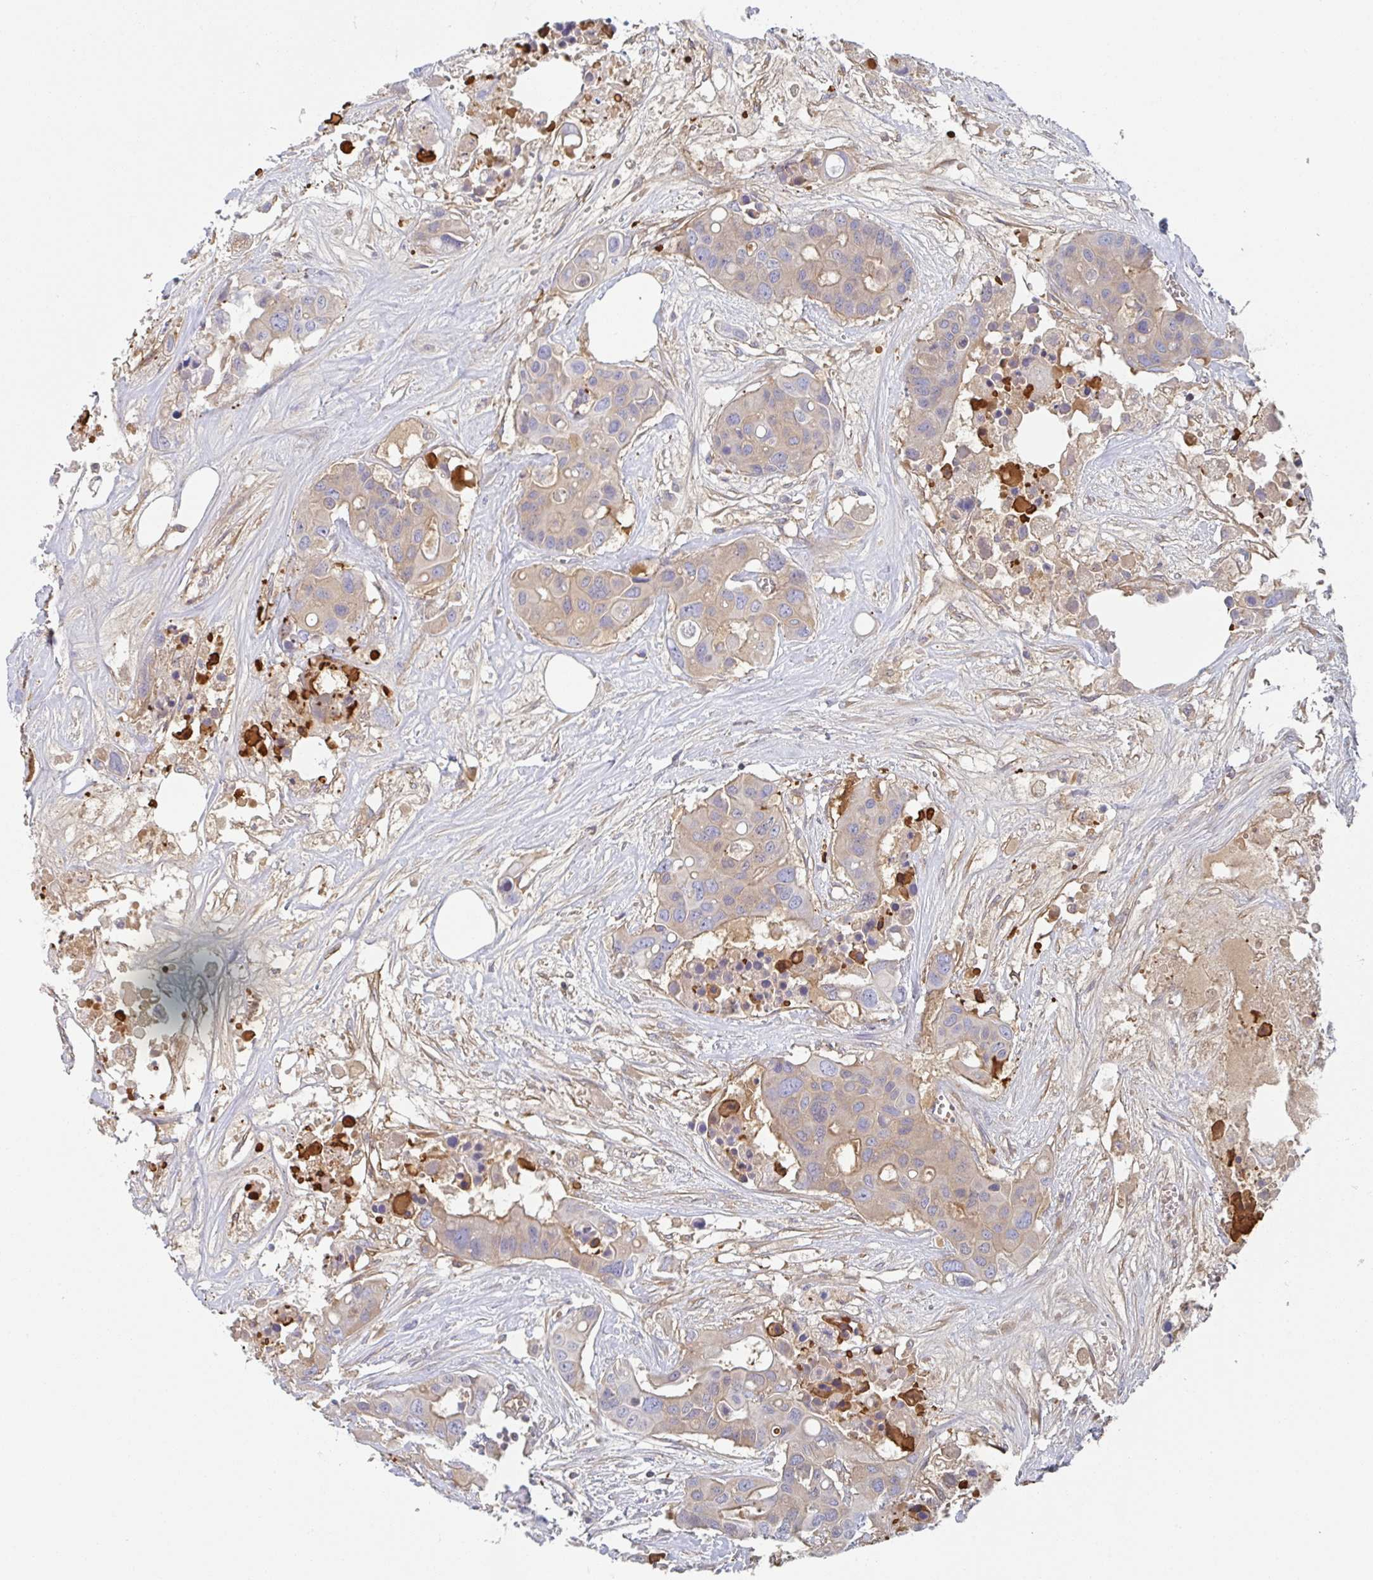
{"staining": {"intensity": "weak", "quantity": "25%-75%", "location": "cytoplasmic/membranous"}, "tissue": "colorectal cancer", "cell_type": "Tumor cells", "image_type": "cancer", "snomed": [{"axis": "morphology", "description": "Adenocarcinoma, NOS"}, {"axis": "topography", "description": "Colon"}], "caption": "Weak cytoplasmic/membranous staining is appreciated in about 25%-75% of tumor cells in colorectal cancer.", "gene": "AMPD2", "patient": {"sex": "male", "age": 77}}